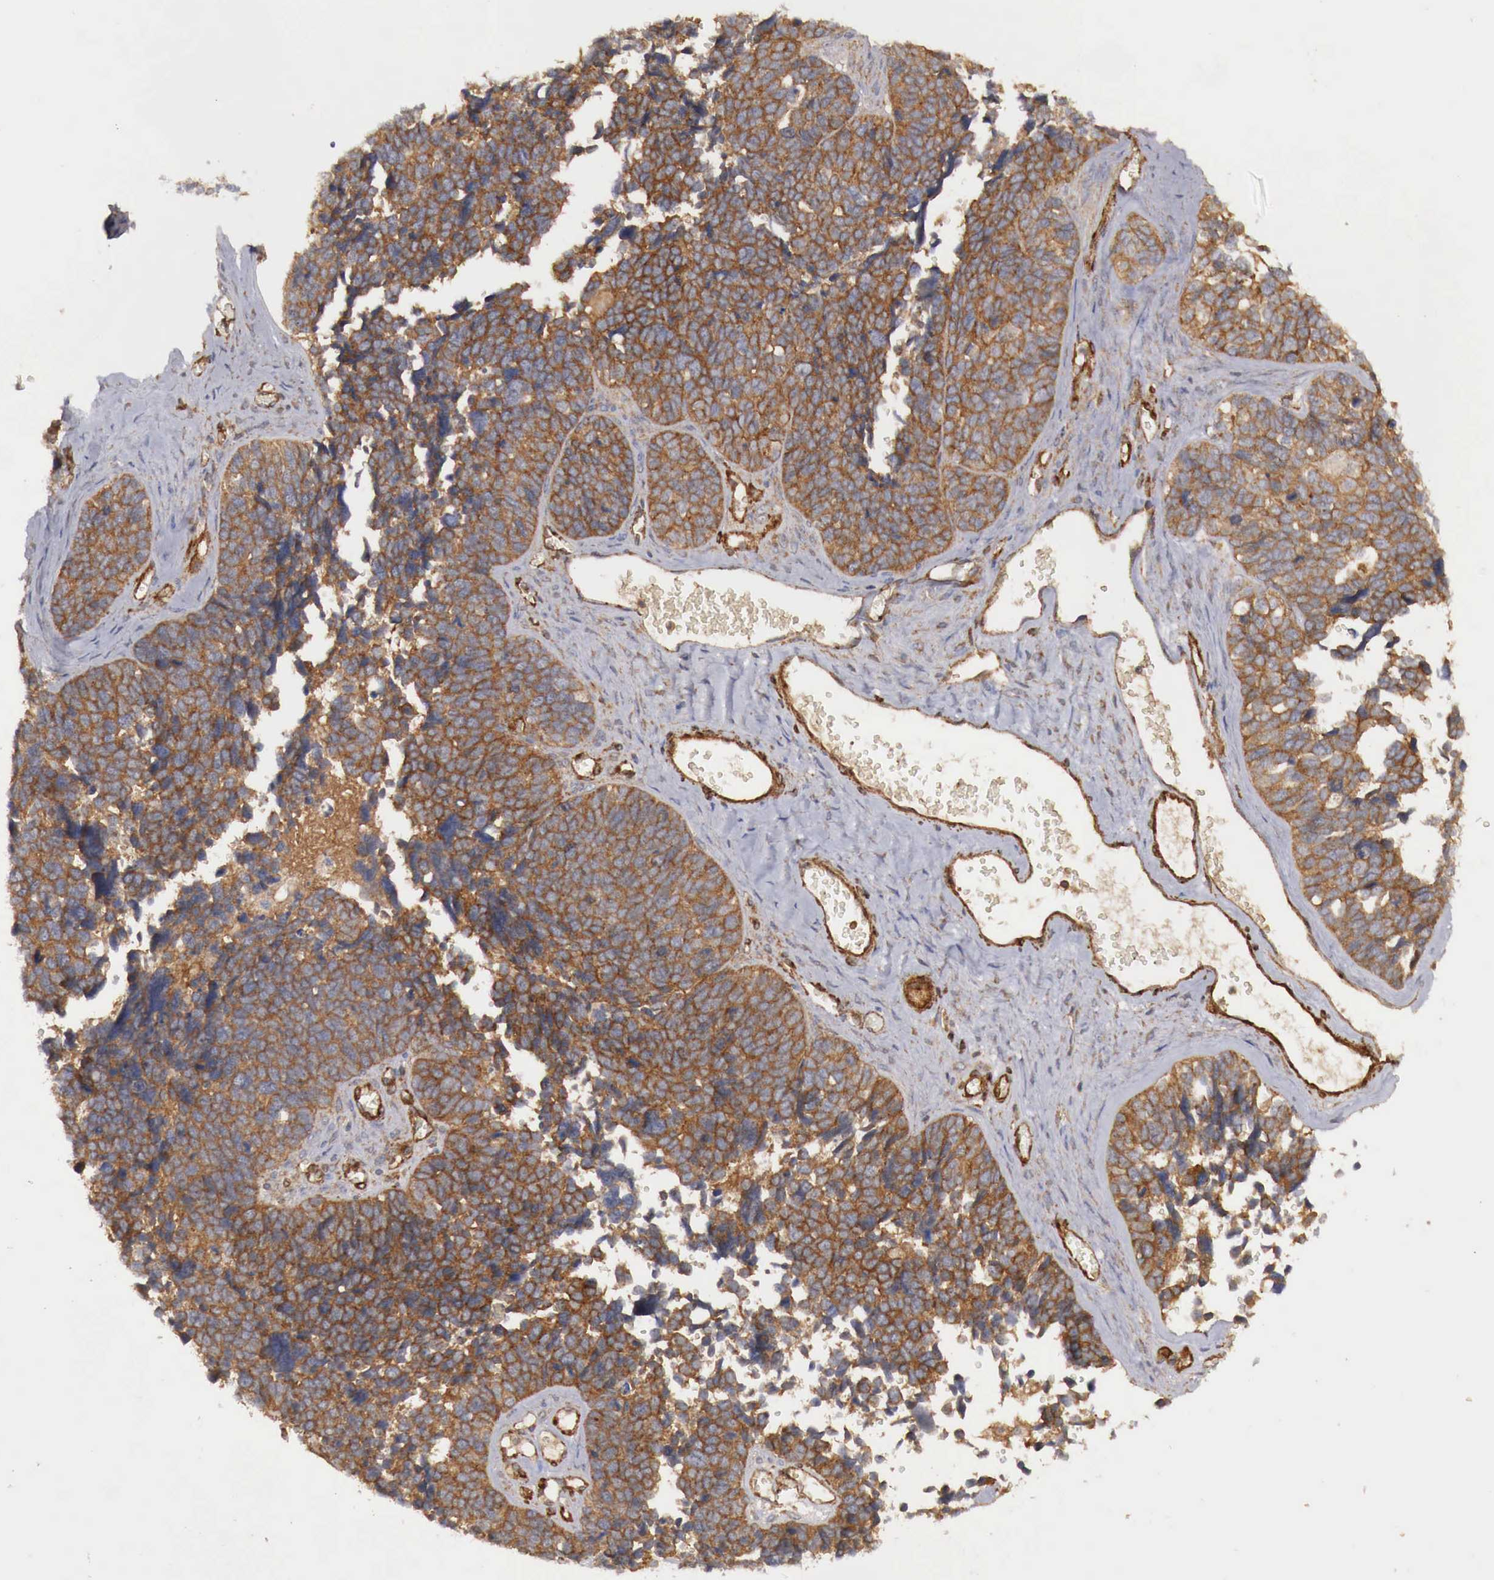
{"staining": {"intensity": "strong", "quantity": ">75%", "location": "cytoplasmic/membranous"}, "tissue": "ovarian cancer", "cell_type": "Tumor cells", "image_type": "cancer", "snomed": [{"axis": "morphology", "description": "Cystadenocarcinoma, serous, NOS"}, {"axis": "topography", "description": "Ovary"}], "caption": "Ovarian serous cystadenocarcinoma stained with a brown dye demonstrates strong cytoplasmic/membranous positive staining in approximately >75% of tumor cells.", "gene": "ARMCX4", "patient": {"sex": "female", "age": 77}}